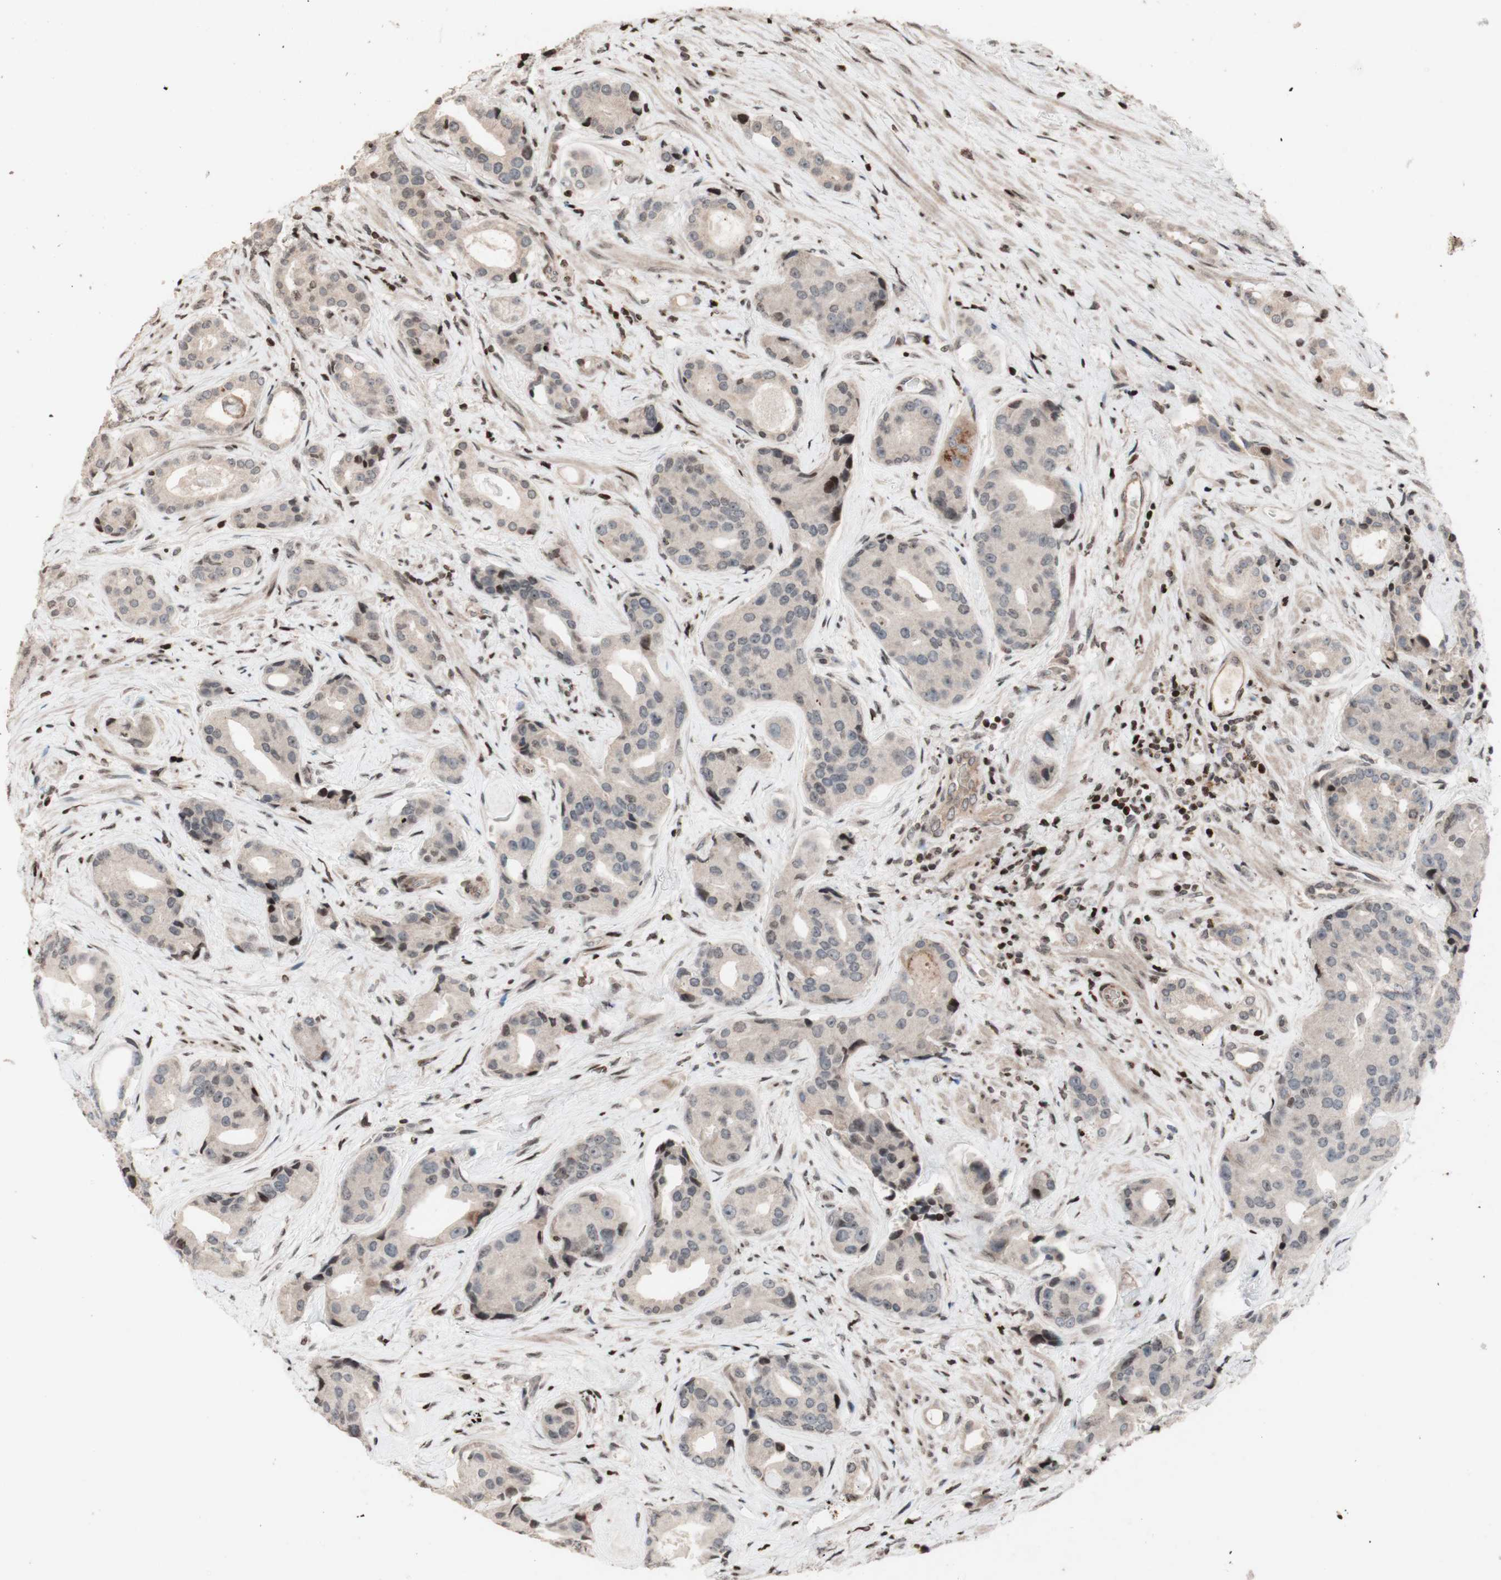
{"staining": {"intensity": "negative", "quantity": "none", "location": "none"}, "tissue": "prostate cancer", "cell_type": "Tumor cells", "image_type": "cancer", "snomed": [{"axis": "morphology", "description": "Adenocarcinoma, High grade"}, {"axis": "topography", "description": "Prostate"}], "caption": "DAB immunohistochemical staining of prostate cancer (high-grade adenocarcinoma) shows no significant staining in tumor cells.", "gene": "POLA1", "patient": {"sex": "male", "age": 71}}